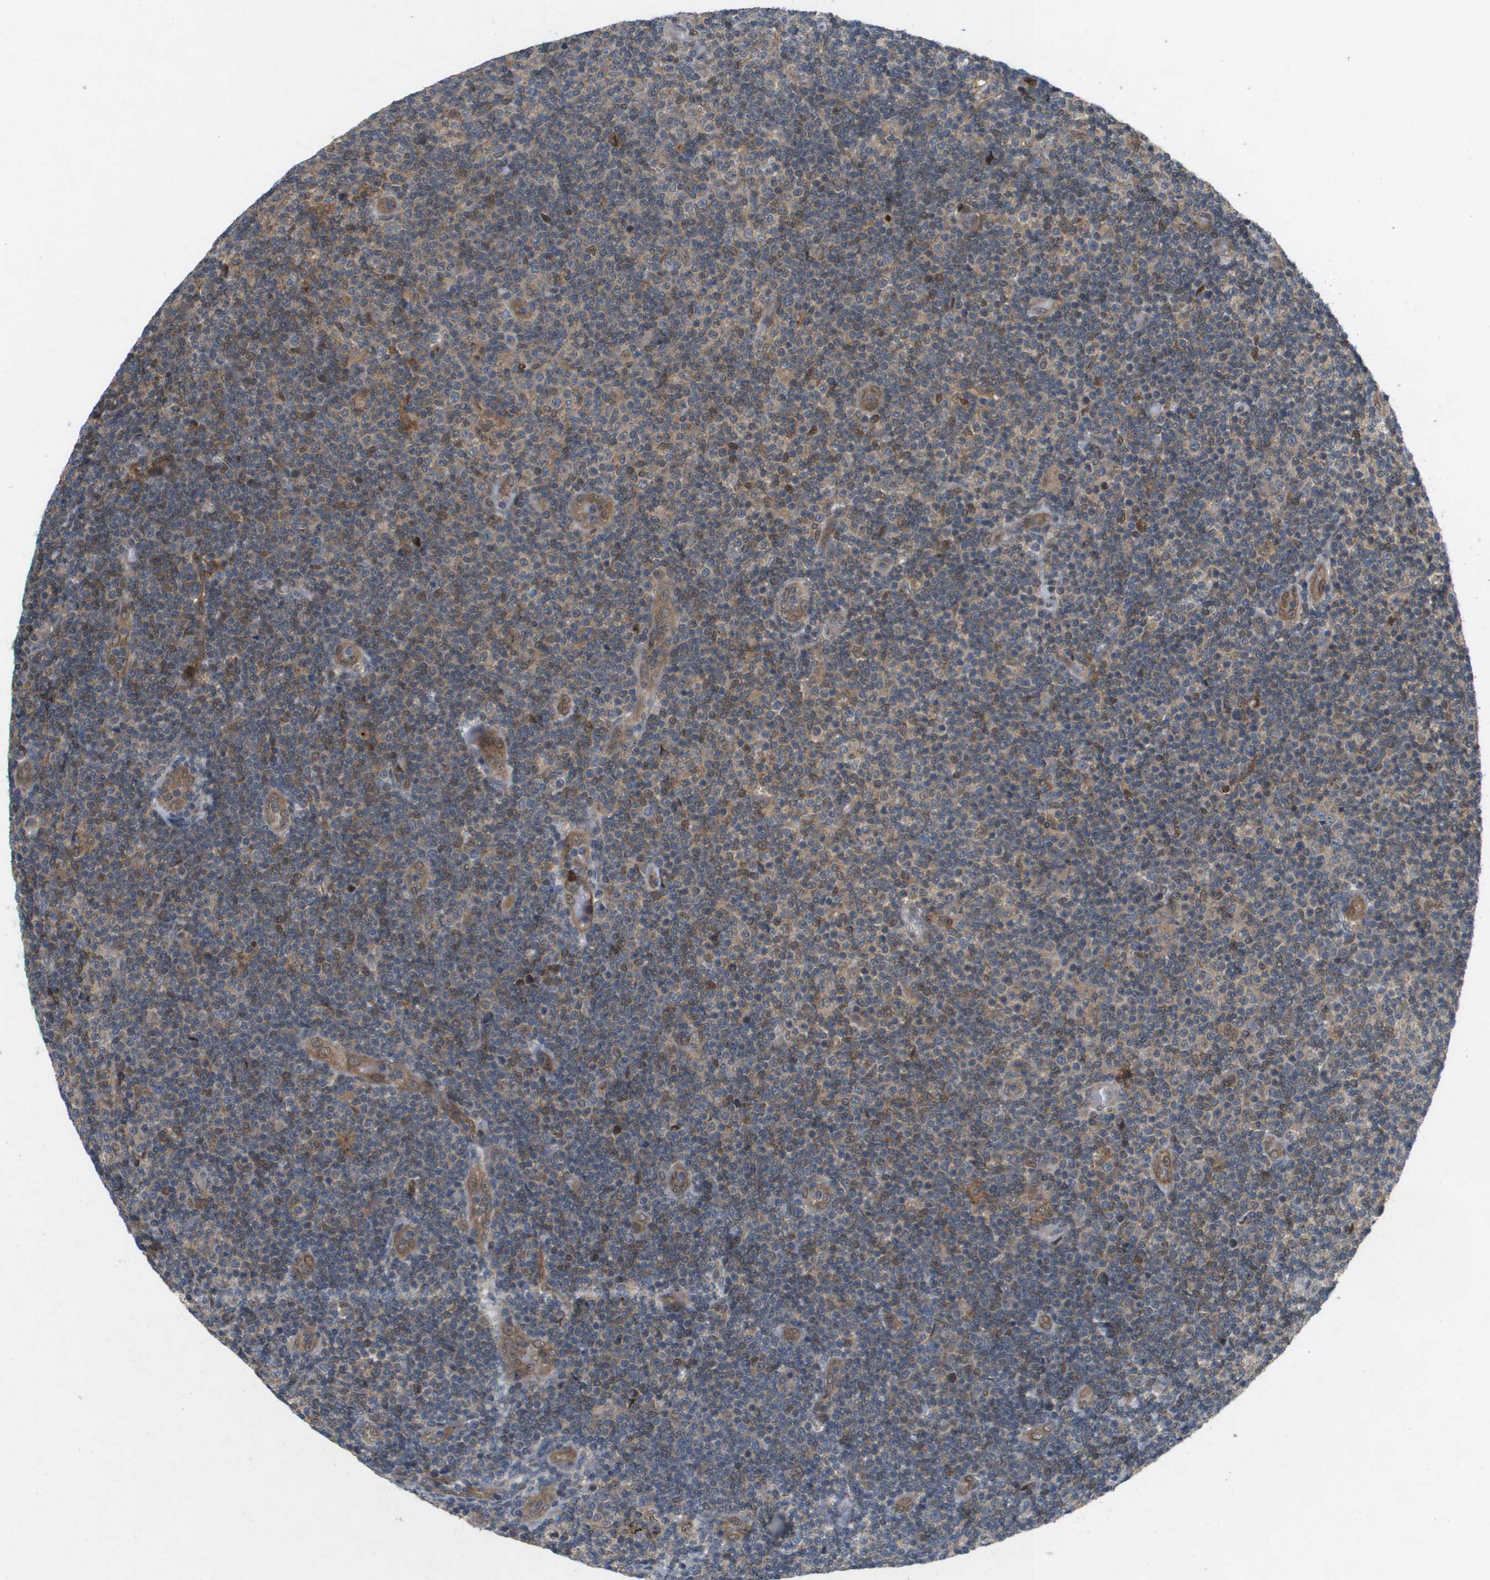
{"staining": {"intensity": "moderate", "quantity": ">75%", "location": "cytoplasmic/membranous"}, "tissue": "lymphoma", "cell_type": "Tumor cells", "image_type": "cancer", "snomed": [{"axis": "morphology", "description": "Malignant lymphoma, non-Hodgkin's type, Low grade"}, {"axis": "topography", "description": "Lymph node"}], "caption": "This image displays lymphoma stained with IHC to label a protein in brown. The cytoplasmic/membranous of tumor cells show moderate positivity for the protein. Nuclei are counter-stained blue.", "gene": "PALD1", "patient": {"sex": "male", "age": 83}}